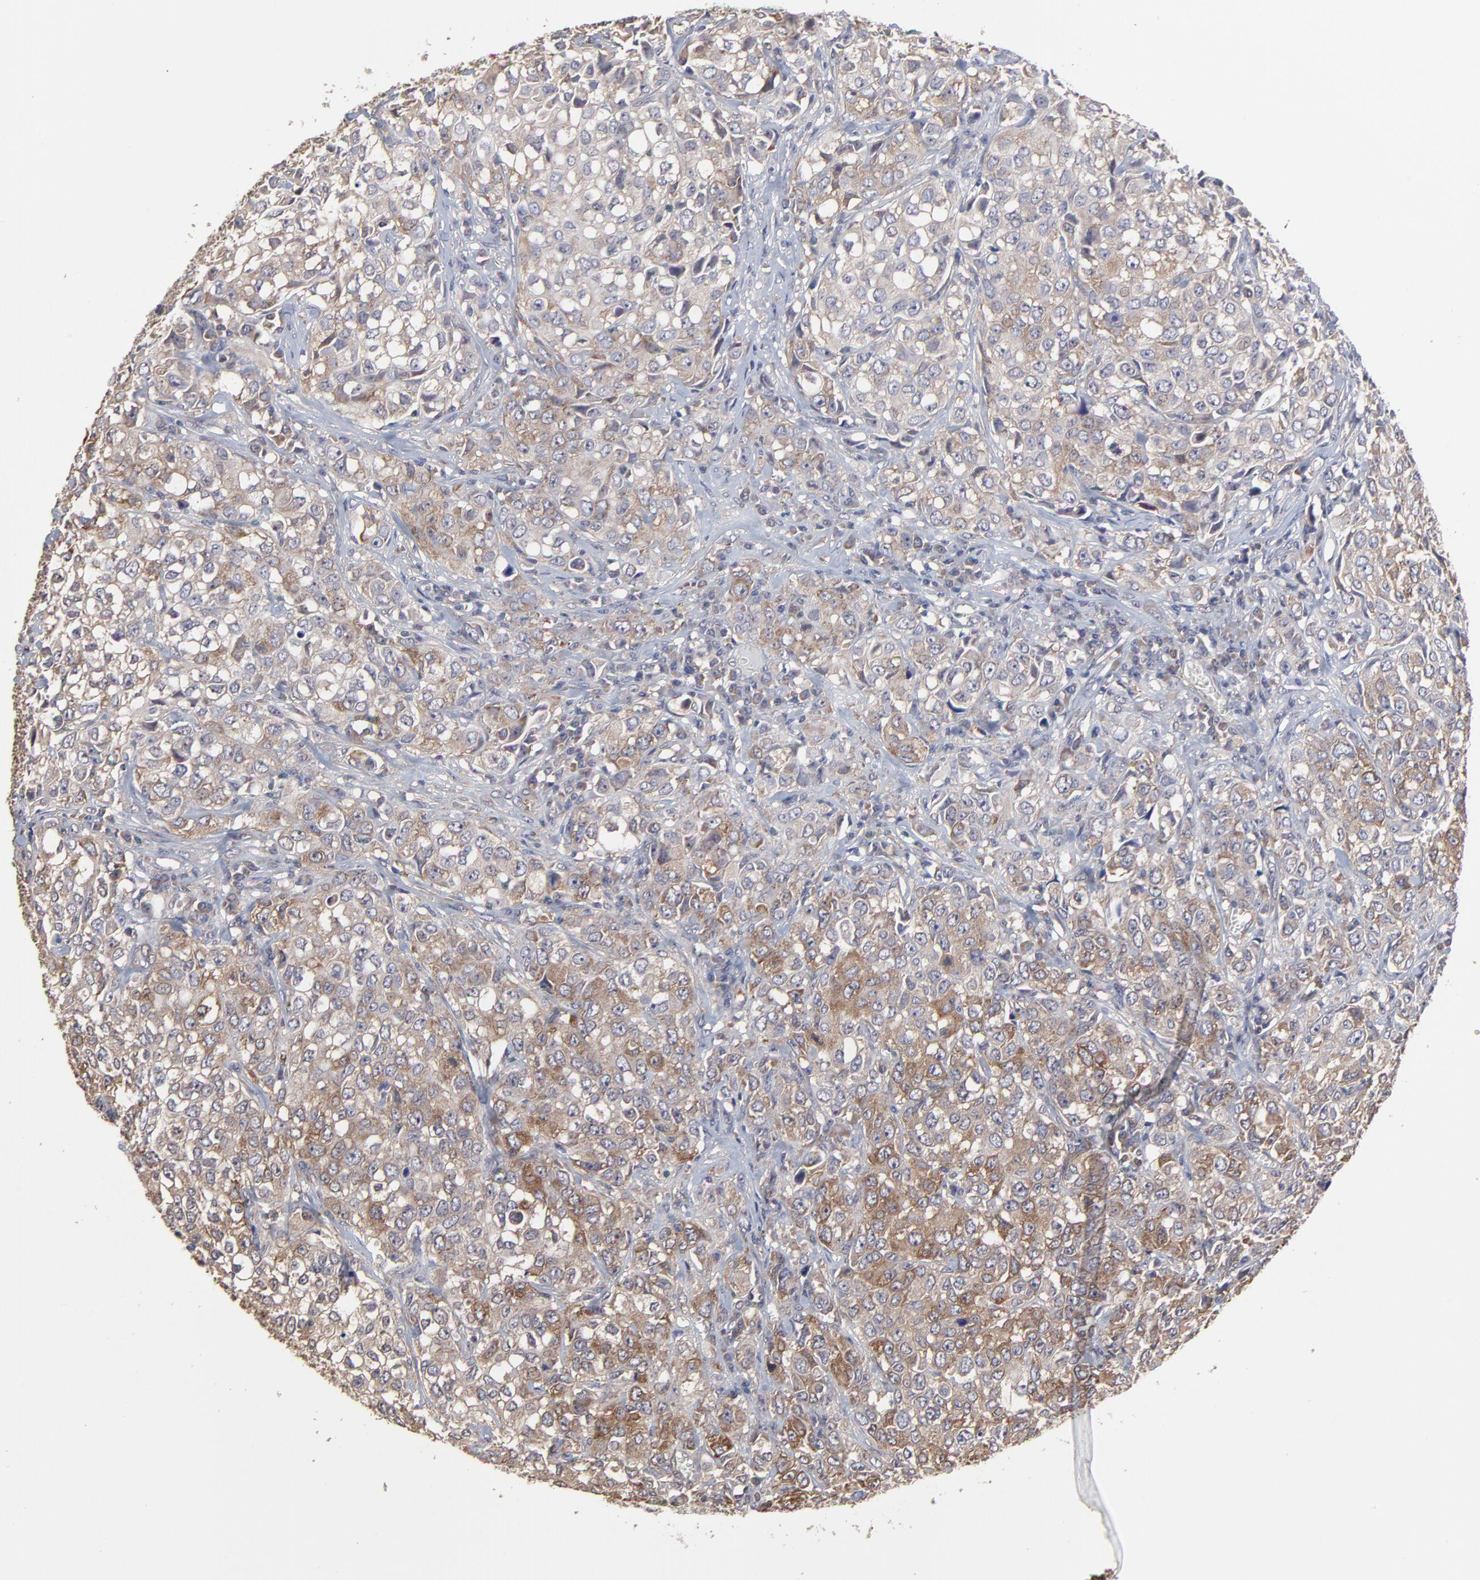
{"staining": {"intensity": "weak", "quantity": ">75%", "location": "cytoplasmic/membranous"}, "tissue": "urothelial cancer", "cell_type": "Tumor cells", "image_type": "cancer", "snomed": [{"axis": "morphology", "description": "Urothelial carcinoma, High grade"}, {"axis": "topography", "description": "Urinary bladder"}], "caption": "About >75% of tumor cells in high-grade urothelial carcinoma reveal weak cytoplasmic/membranous protein expression as visualized by brown immunohistochemical staining.", "gene": "CCT2", "patient": {"sex": "female", "age": 75}}